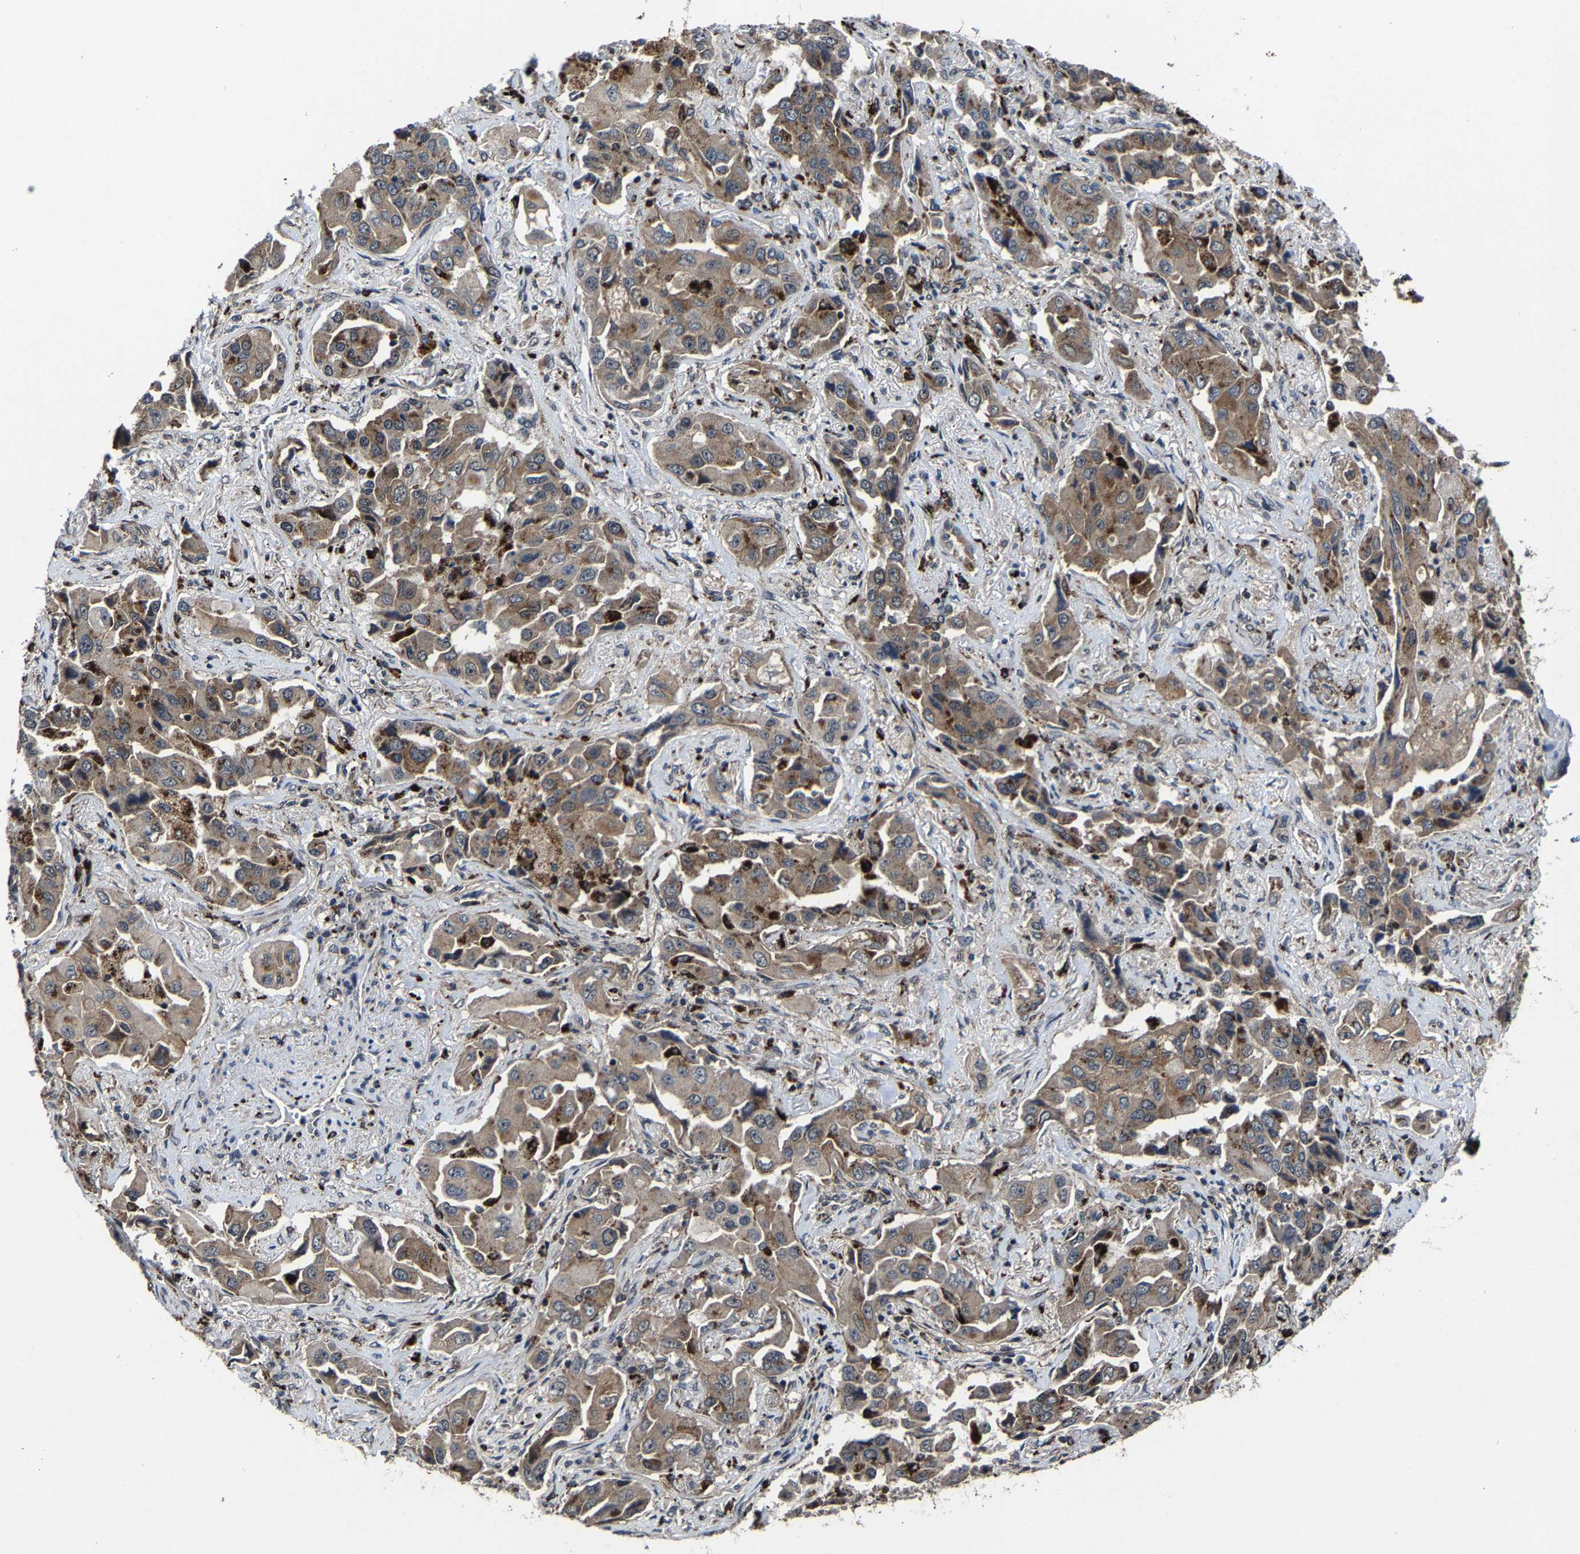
{"staining": {"intensity": "weak", "quantity": ">75%", "location": "cytoplasmic/membranous"}, "tissue": "lung cancer", "cell_type": "Tumor cells", "image_type": "cancer", "snomed": [{"axis": "morphology", "description": "Adenocarcinoma, NOS"}, {"axis": "topography", "description": "Lung"}], "caption": "The photomicrograph shows a brown stain indicating the presence of a protein in the cytoplasmic/membranous of tumor cells in adenocarcinoma (lung).", "gene": "ZCCHC7", "patient": {"sex": "female", "age": 65}}